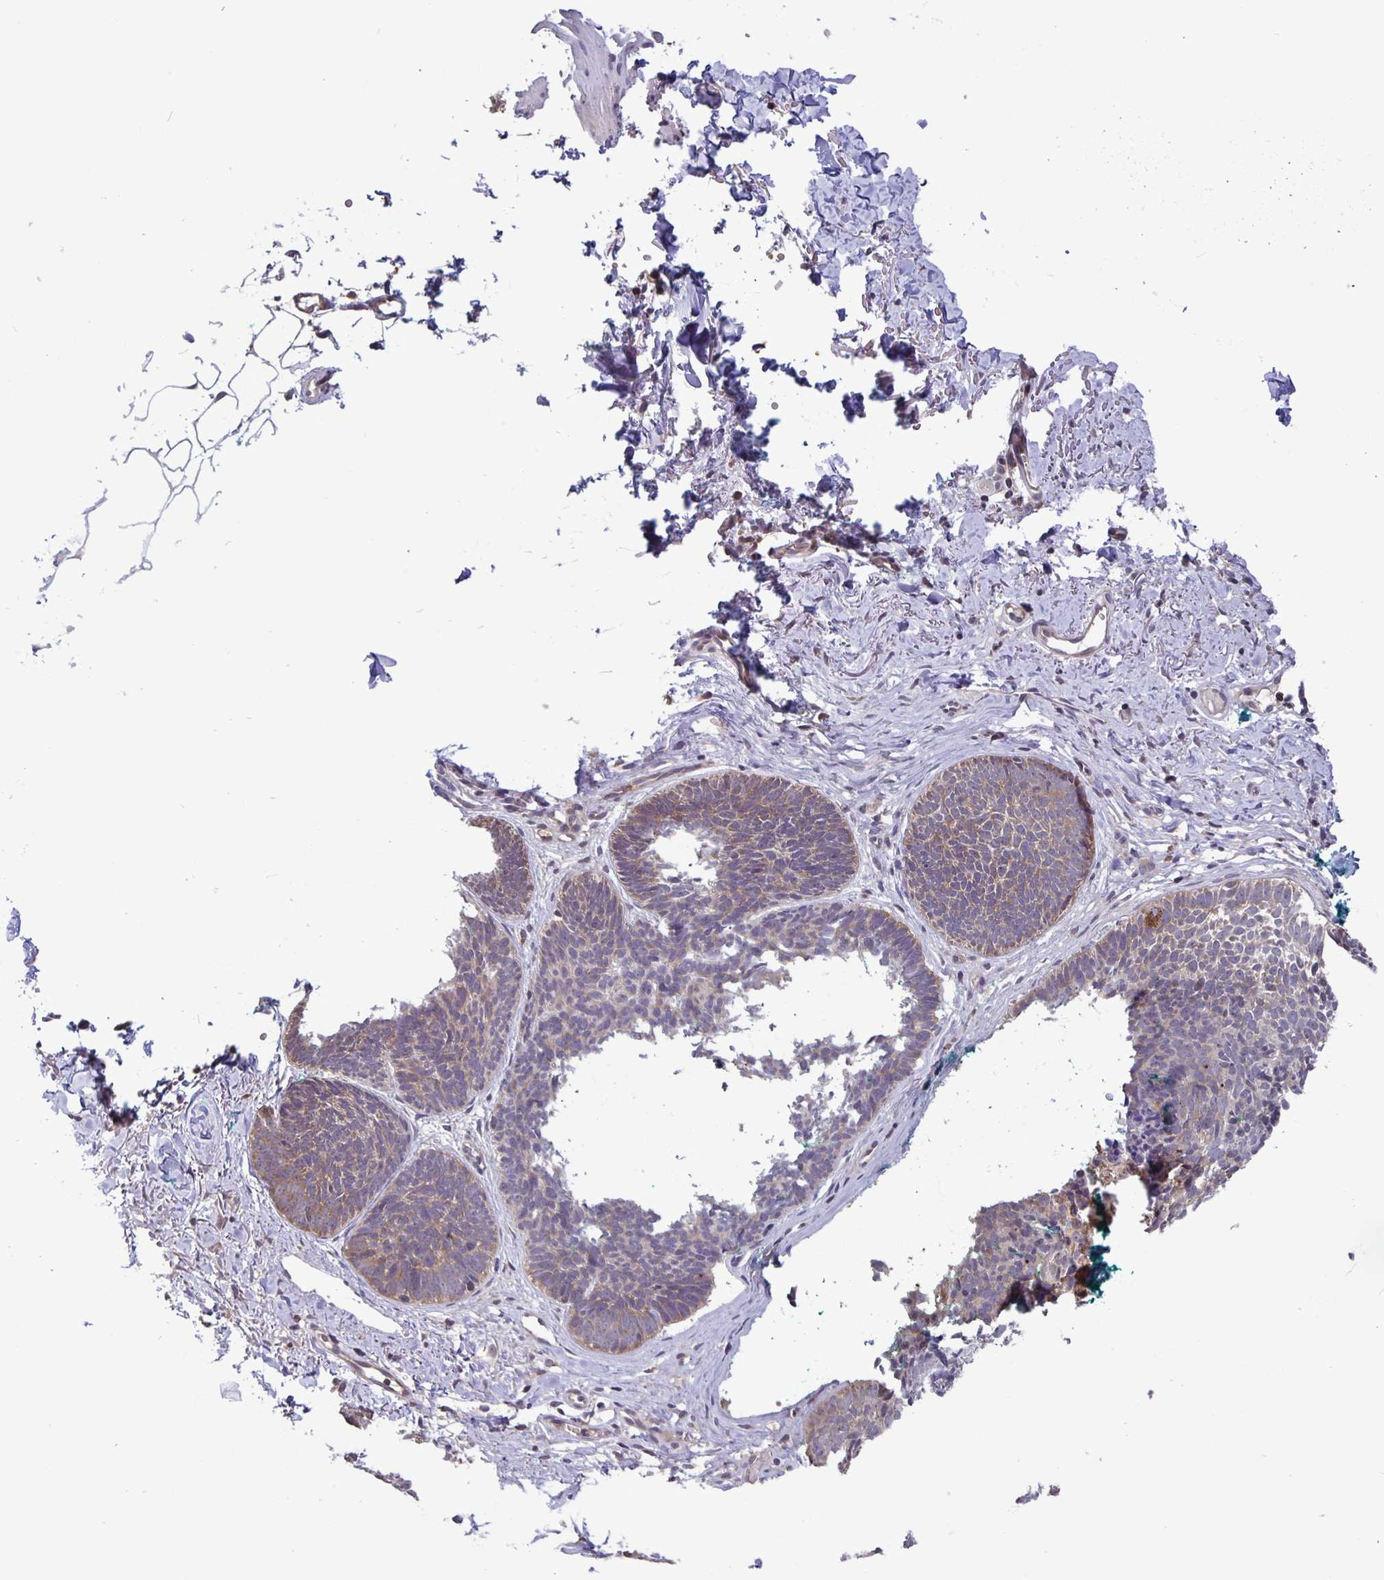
{"staining": {"intensity": "weak", "quantity": "25%-75%", "location": "cytoplasmic/membranous"}, "tissue": "skin cancer", "cell_type": "Tumor cells", "image_type": "cancer", "snomed": [{"axis": "morphology", "description": "Basal cell carcinoma"}, {"axis": "topography", "description": "Skin"}, {"axis": "topography", "description": "Skin of neck"}, {"axis": "topography", "description": "Skin of shoulder"}, {"axis": "topography", "description": "Skin of back"}], "caption": "IHC (DAB (3,3'-diaminobenzidine)) staining of basal cell carcinoma (skin) shows weak cytoplasmic/membranous protein positivity in about 25%-75% of tumor cells.", "gene": "FEM1C", "patient": {"sex": "male", "age": 80}}